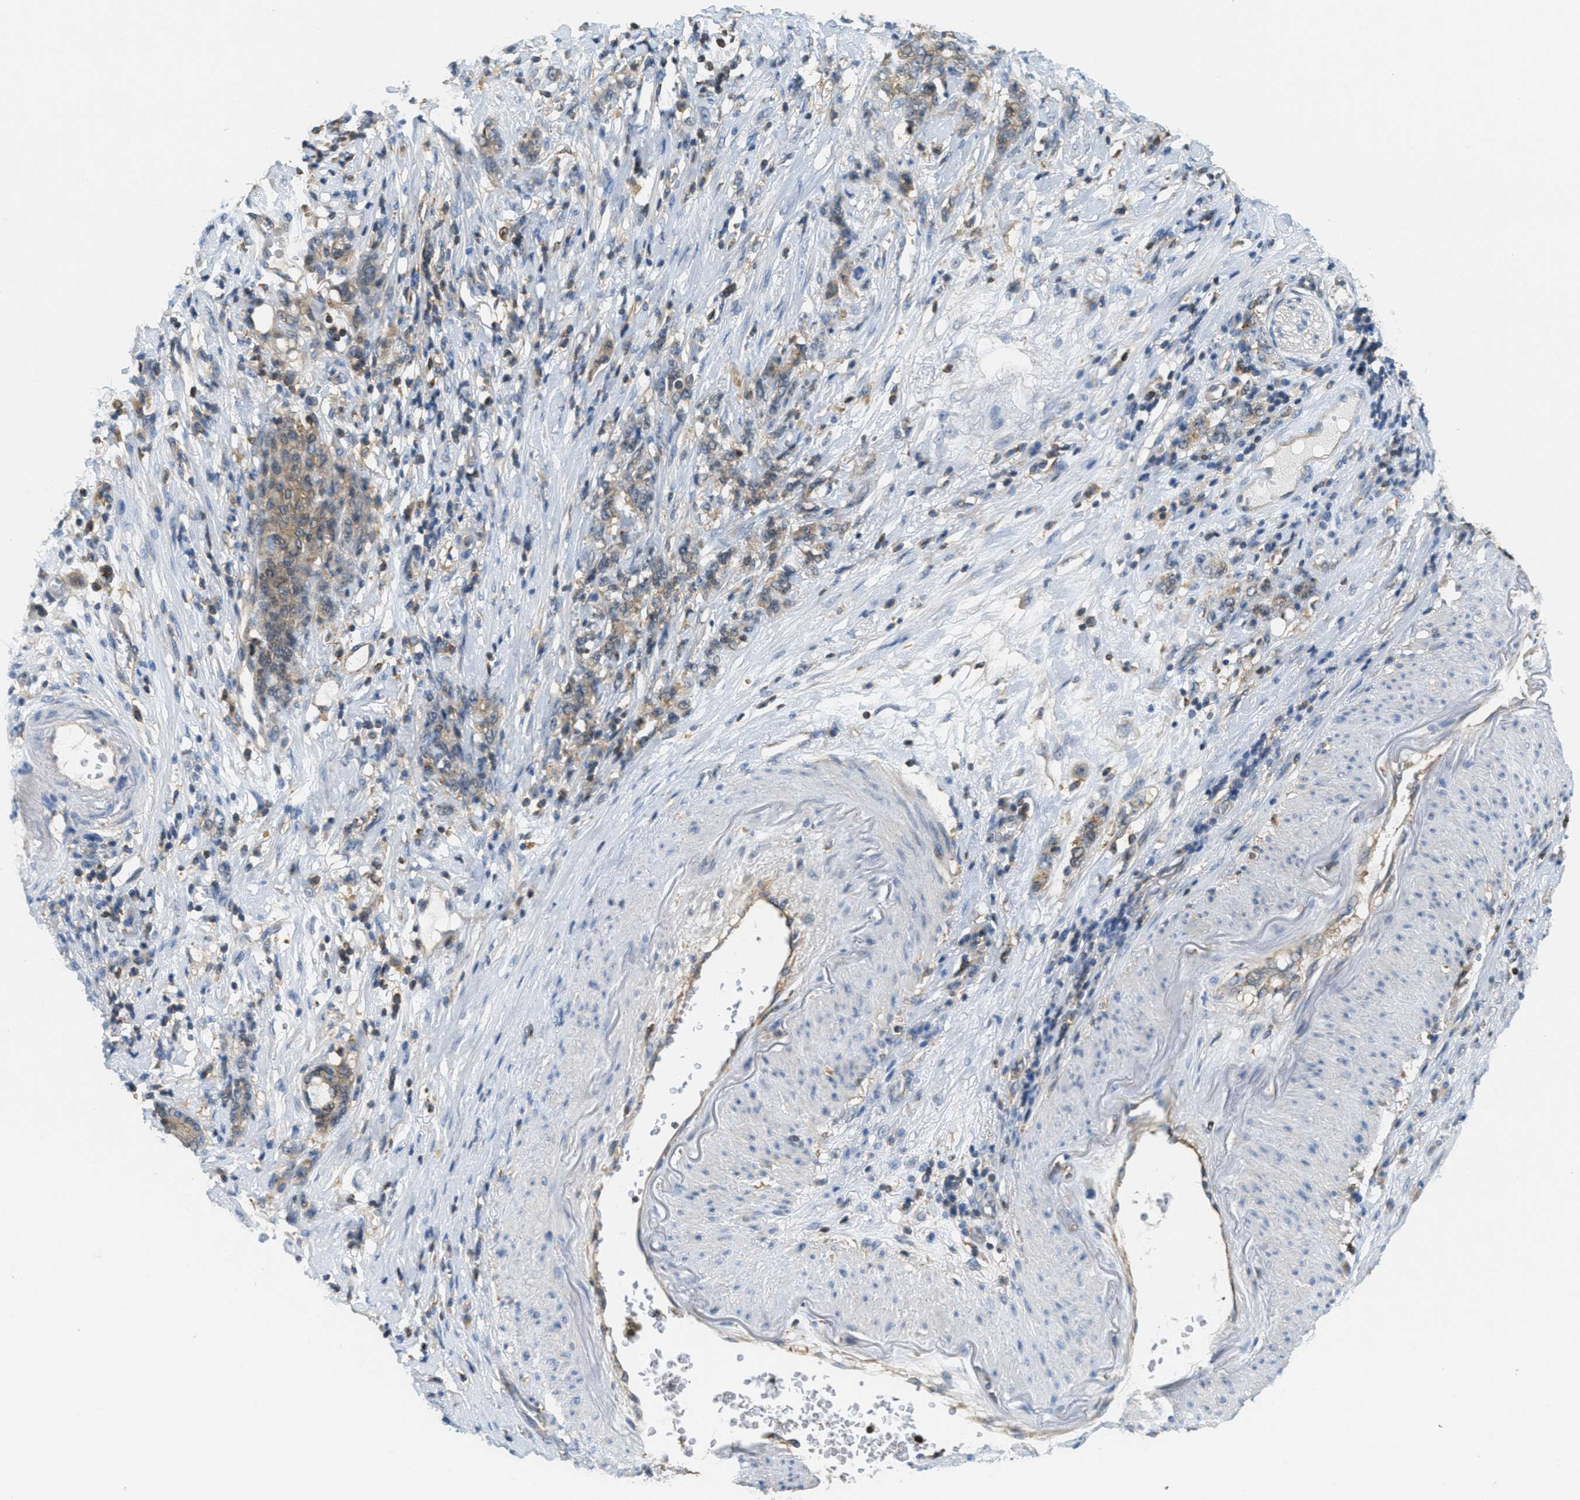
{"staining": {"intensity": "weak", "quantity": ">75%", "location": "cytoplasmic/membranous"}, "tissue": "stomach cancer", "cell_type": "Tumor cells", "image_type": "cancer", "snomed": [{"axis": "morphology", "description": "Adenocarcinoma, NOS"}, {"axis": "topography", "description": "Stomach, lower"}], "caption": "Immunohistochemical staining of human stomach cancer (adenocarcinoma) reveals weak cytoplasmic/membranous protein expression in about >75% of tumor cells.", "gene": "GRIK2", "patient": {"sex": "male", "age": 88}}